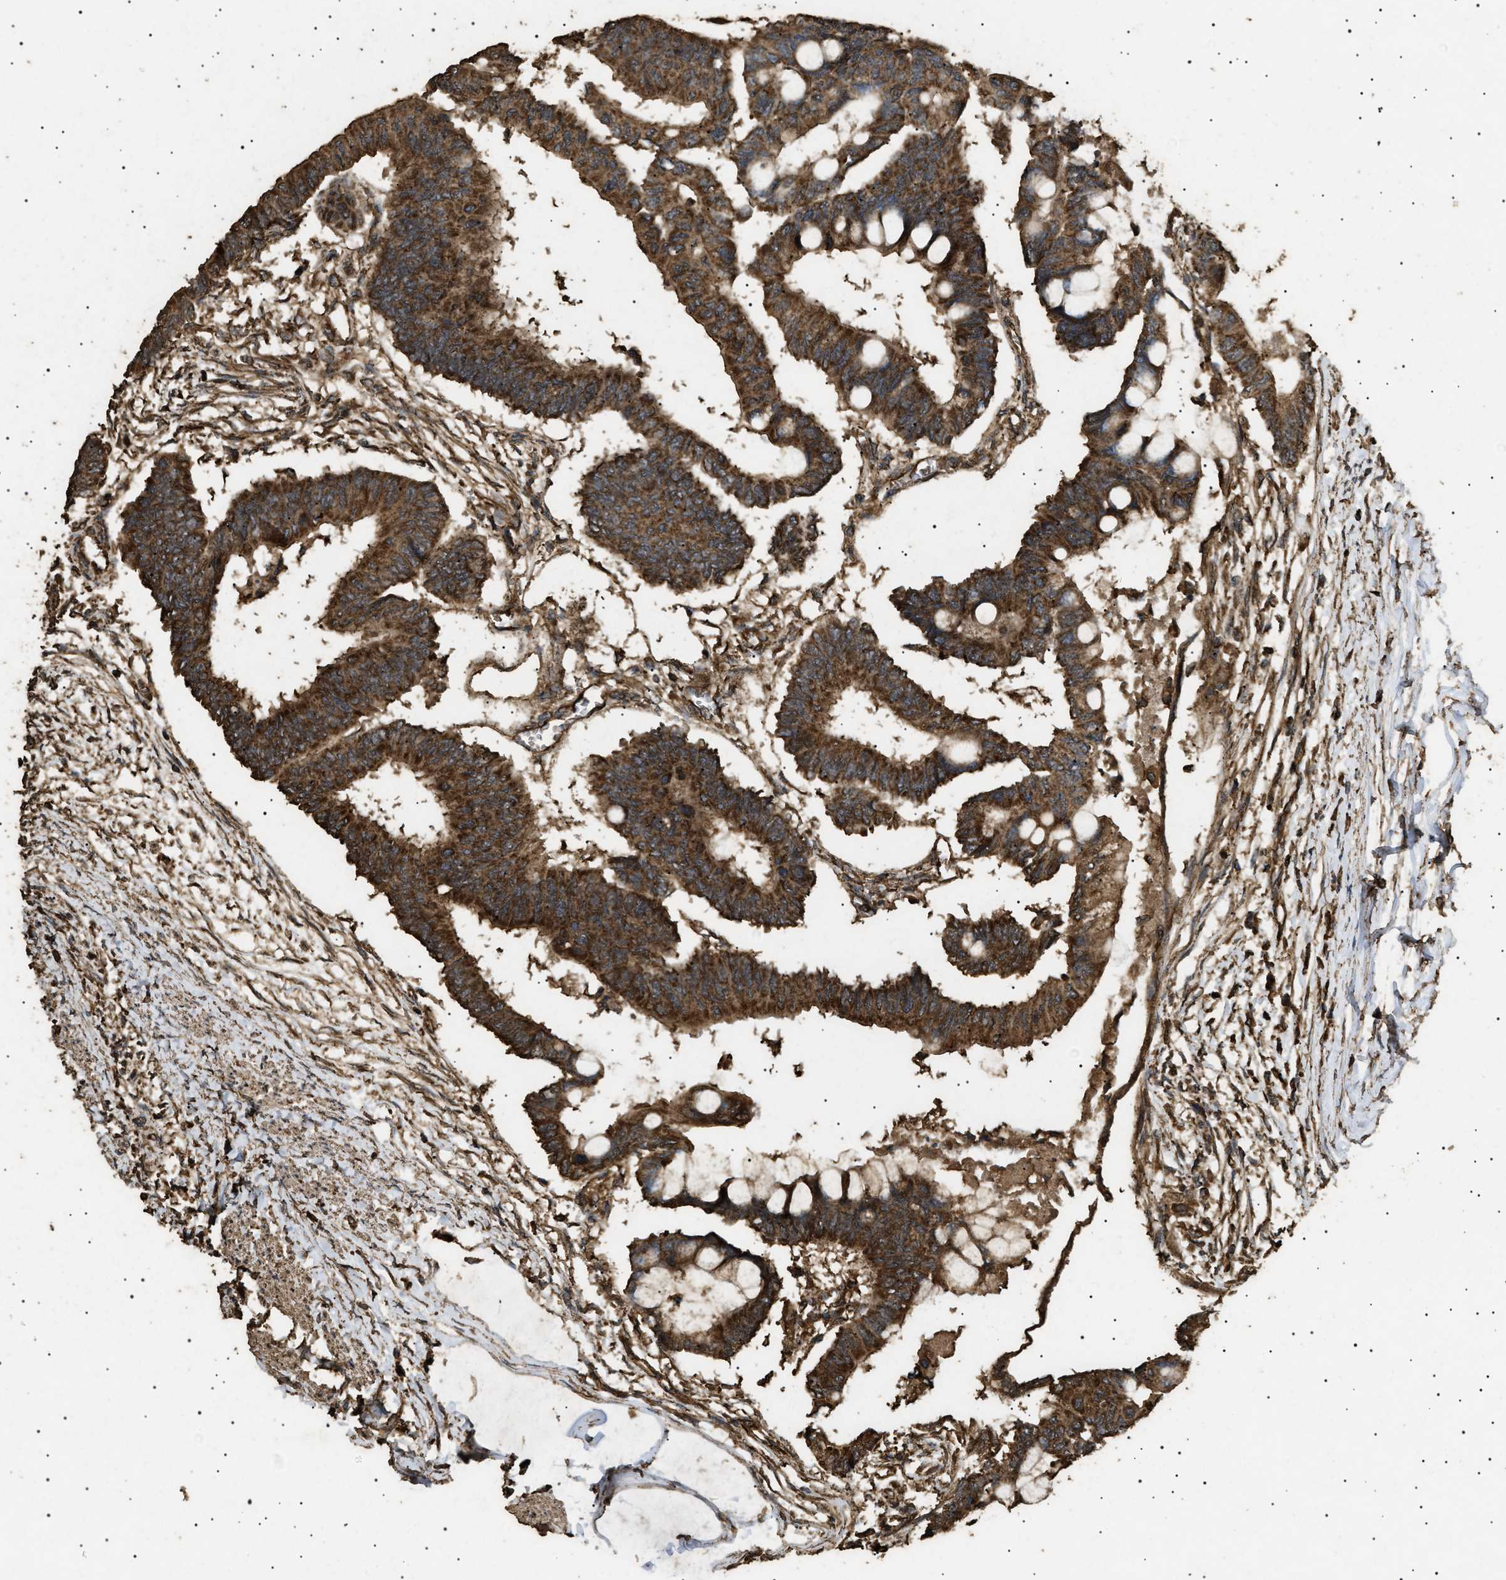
{"staining": {"intensity": "strong", "quantity": ">75%", "location": "cytoplasmic/membranous"}, "tissue": "colorectal cancer", "cell_type": "Tumor cells", "image_type": "cancer", "snomed": [{"axis": "morphology", "description": "Normal tissue, NOS"}, {"axis": "morphology", "description": "Adenocarcinoma, NOS"}, {"axis": "topography", "description": "Rectum"}, {"axis": "topography", "description": "Peripheral nerve tissue"}], "caption": "Colorectal adenocarcinoma tissue demonstrates strong cytoplasmic/membranous expression in approximately >75% of tumor cells, visualized by immunohistochemistry.", "gene": "CYRIA", "patient": {"sex": "male", "age": 92}}